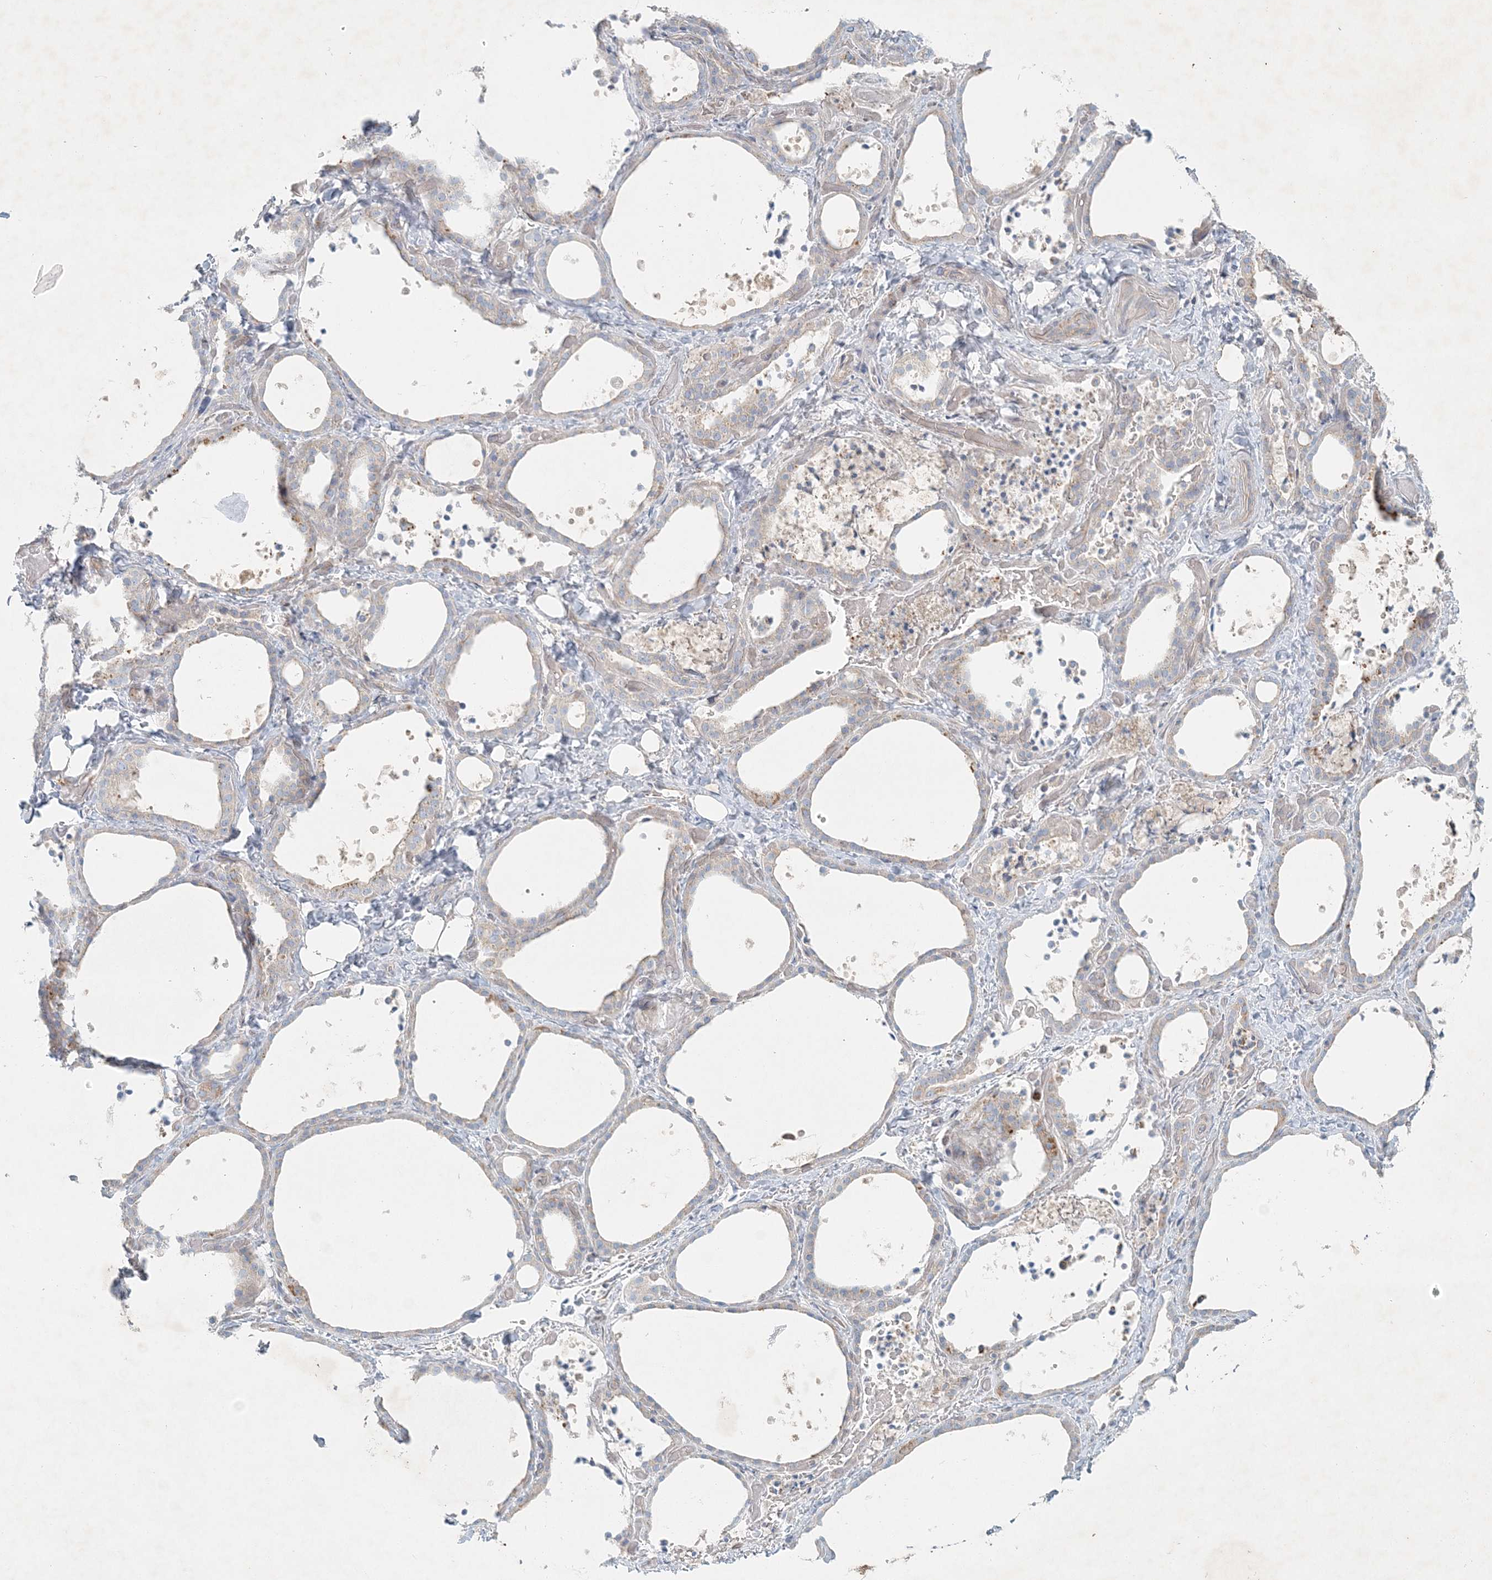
{"staining": {"intensity": "weak", "quantity": "<25%", "location": "cytoplasmic/membranous"}, "tissue": "thyroid gland", "cell_type": "Glandular cells", "image_type": "normal", "snomed": [{"axis": "morphology", "description": "Normal tissue, NOS"}, {"axis": "topography", "description": "Thyroid gland"}], "caption": "This photomicrograph is of unremarkable thyroid gland stained with IHC to label a protein in brown with the nuclei are counter-stained blue. There is no positivity in glandular cells.", "gene": "STK11IP", "patient": {"sex": "female", "age": 44}}